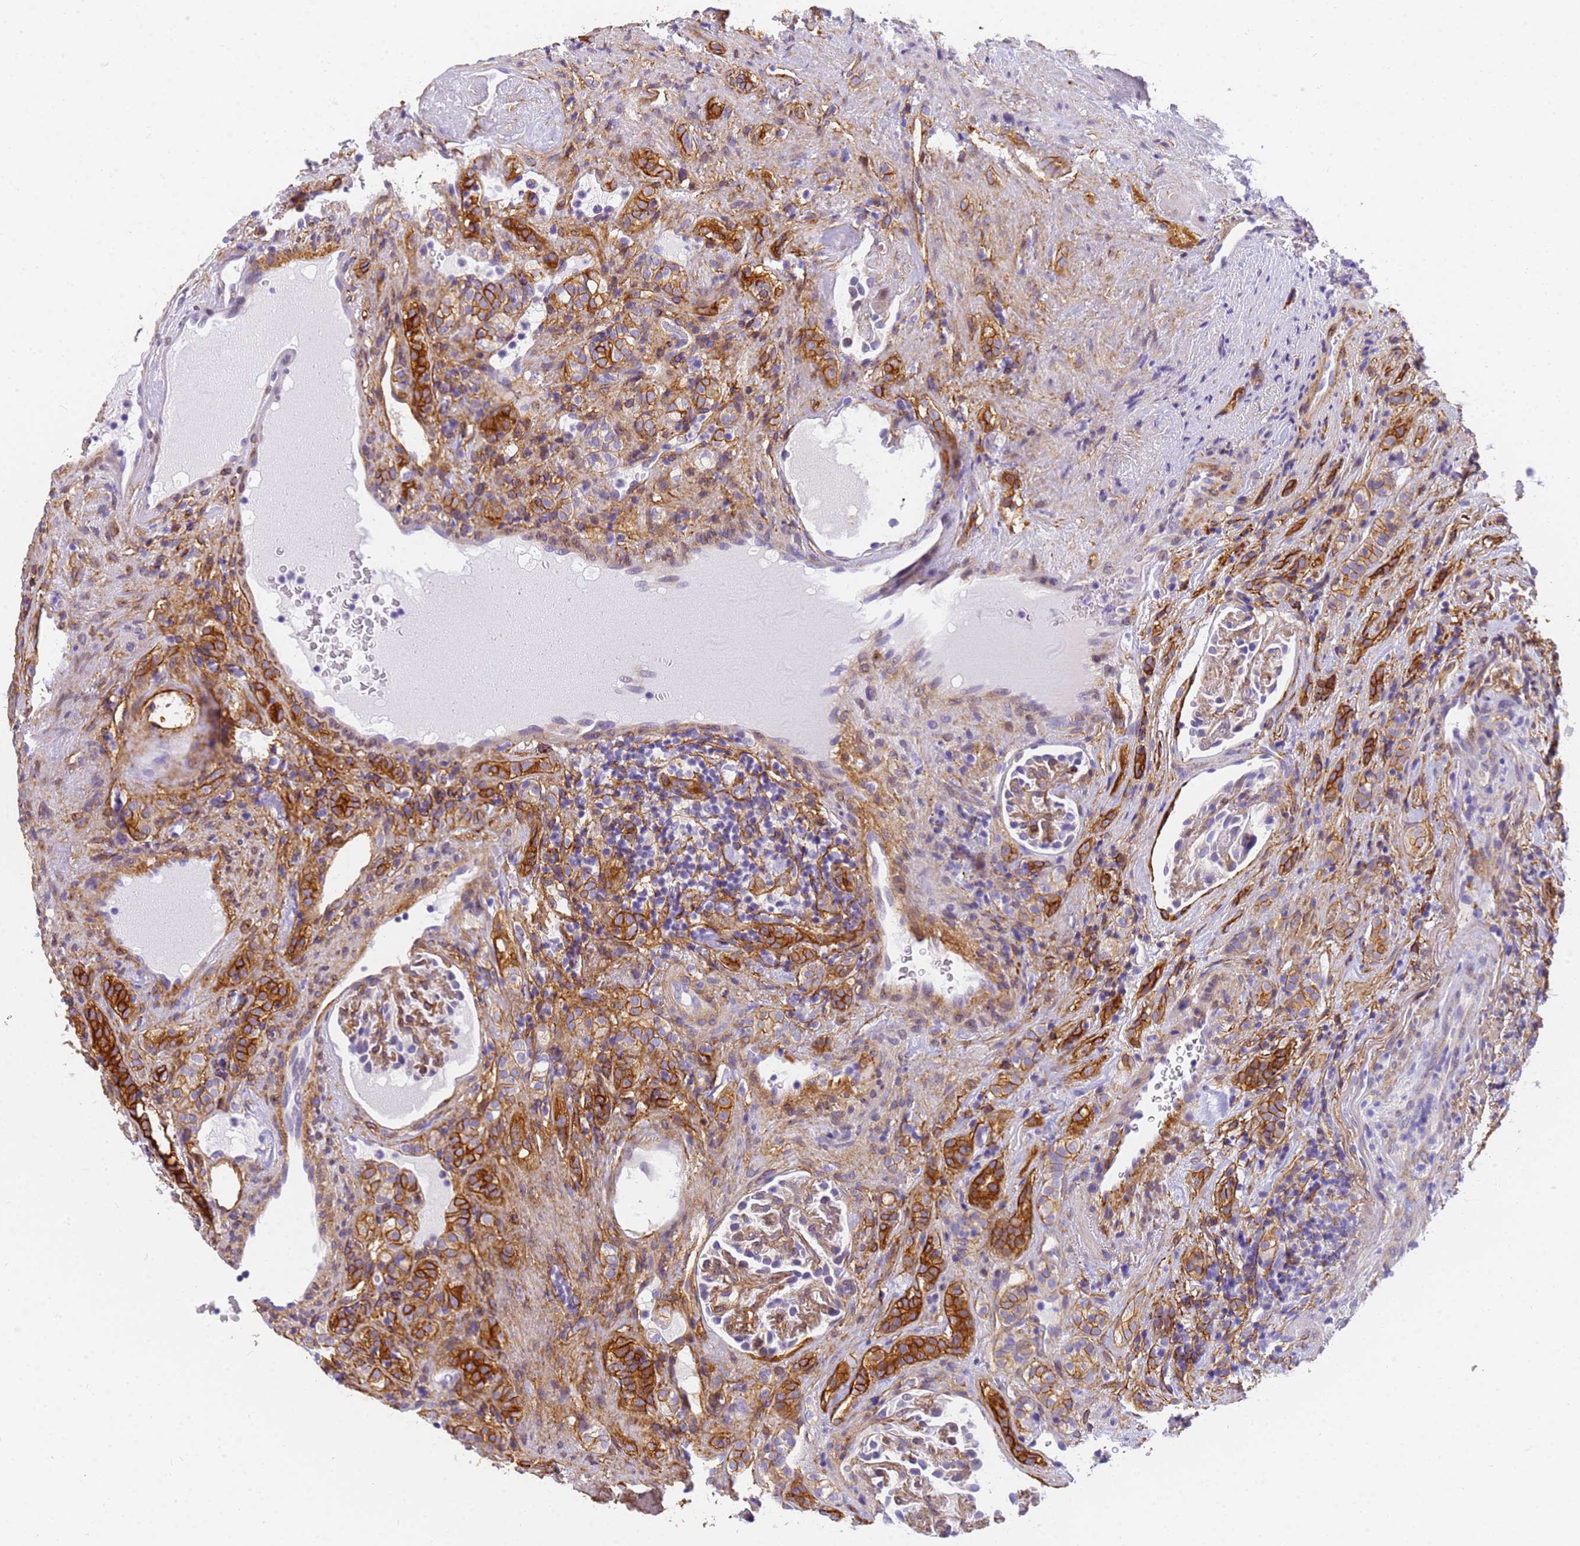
{"staining": {"intensity": "strong", "quantity": ">75%", "location": "cytoplasmic/membranous"}, "tissue": "renal cancer", "cell_type": "Tumor cells", "image_type": "cancer", "snomed": [{"axis": "morphology", "description": "Normal tissue, NOS"}, {"axis": "morphology", "description": "Adenocarcinoma, NOS"}, {"axis": "topography", "description": "Kidney"}], "caption": "Brown immunohistochemical staining in human renal cancer (adenocarcinoma) displays strong cytoplasmic/membranous positivity in approximately >75% of tumor cells.", "gene": "MVB12A", "patient": {"sex": "female", "age": 72}}